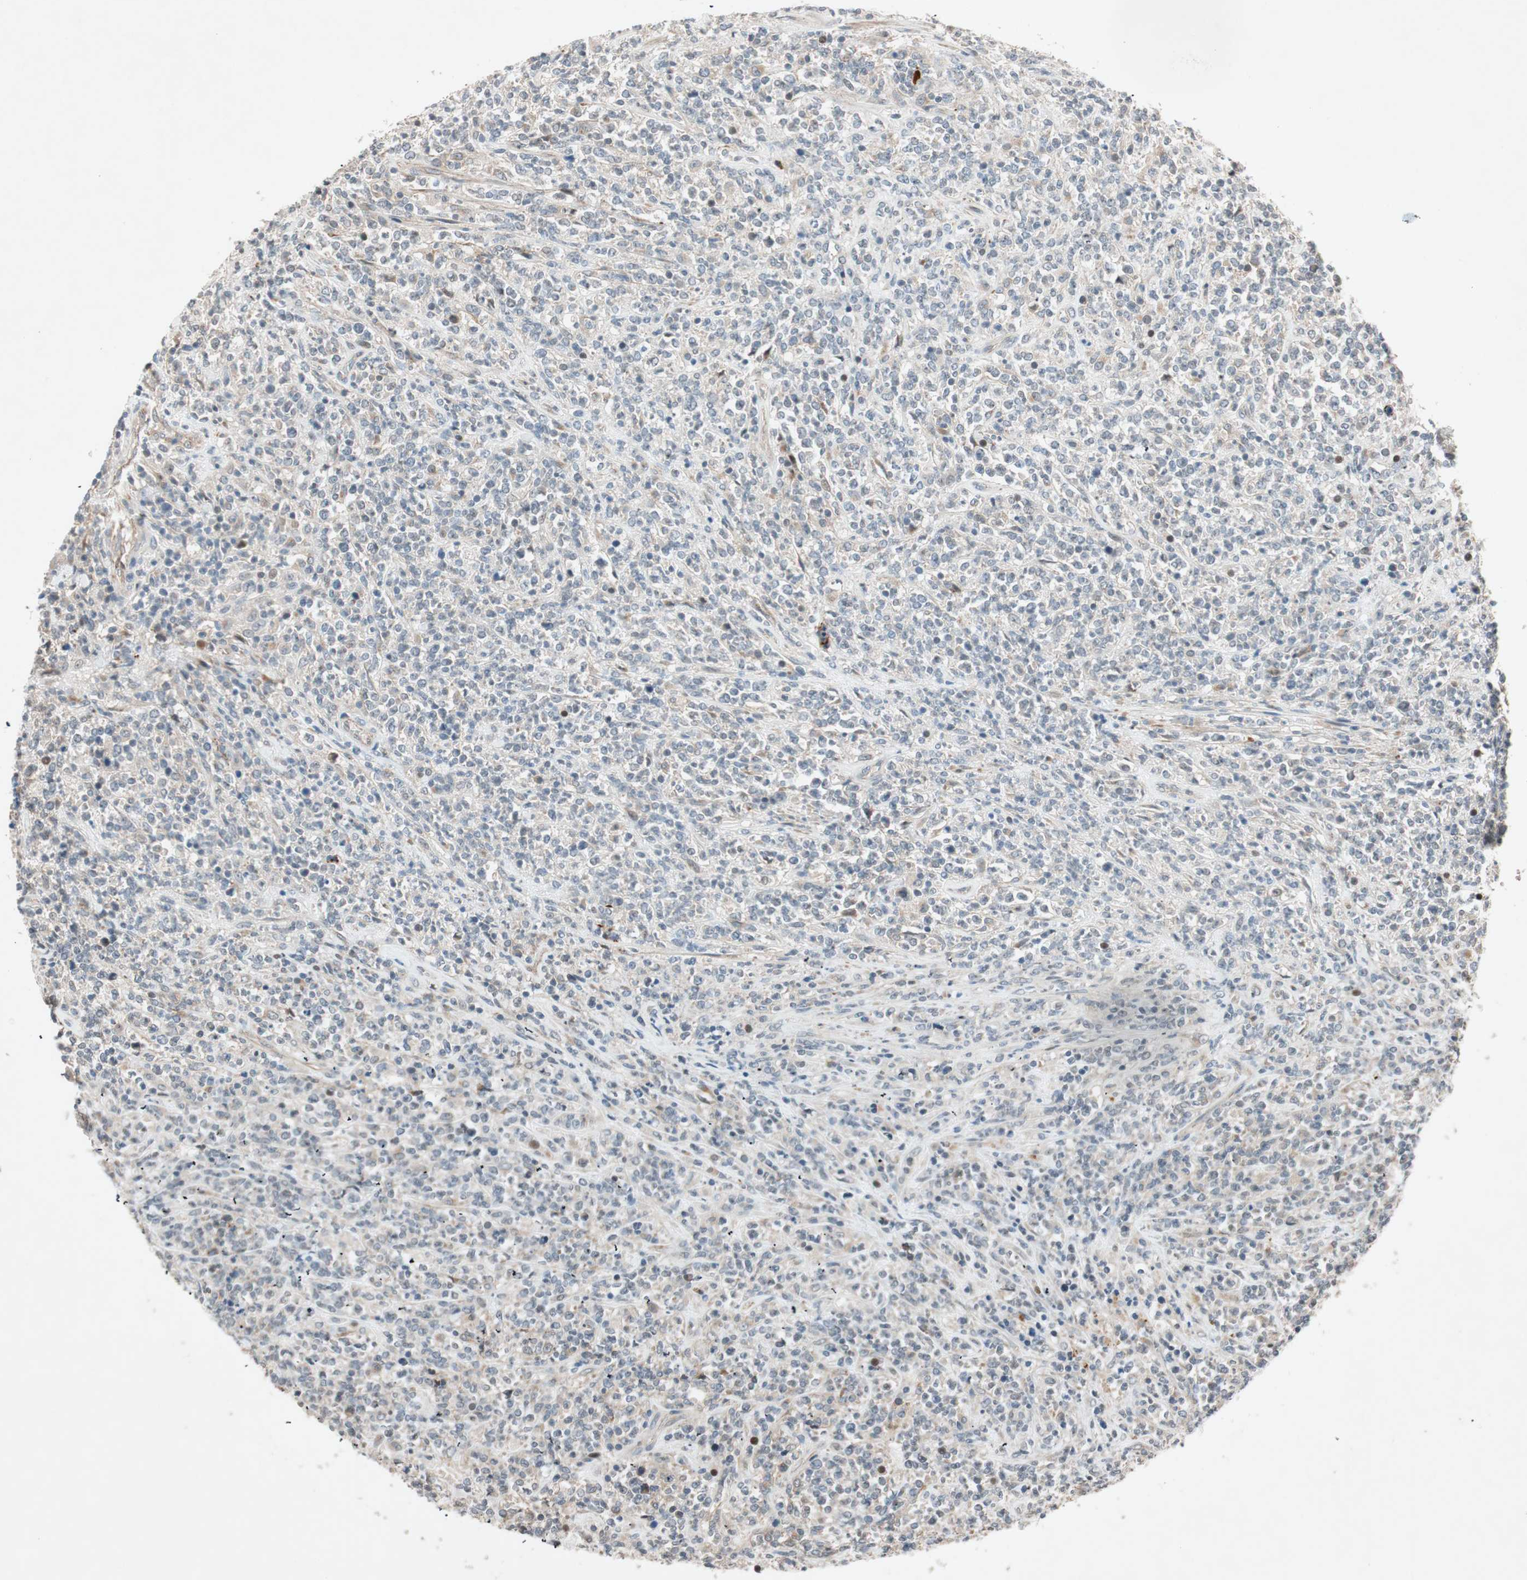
{"staining": {"intensity": "weak", "quantity": "<25%", "location": "nuclear"}, "tissue": "lymphoma", "cell_type": "Tumor cells", "image_type": "cancer", "snomed": [{"axis": "morphology", "description": "Malignant lymphoma, non-Hodgkin's type, High grade"}, {"axis": "topography", "description": "Soft tissue"}], "caption": "A histopathology image of lymphoma stained for a protein shows no brown staining in tumor cells.", "gene": "EPHA6", "patient": {"sex": "male", "age": 18}}